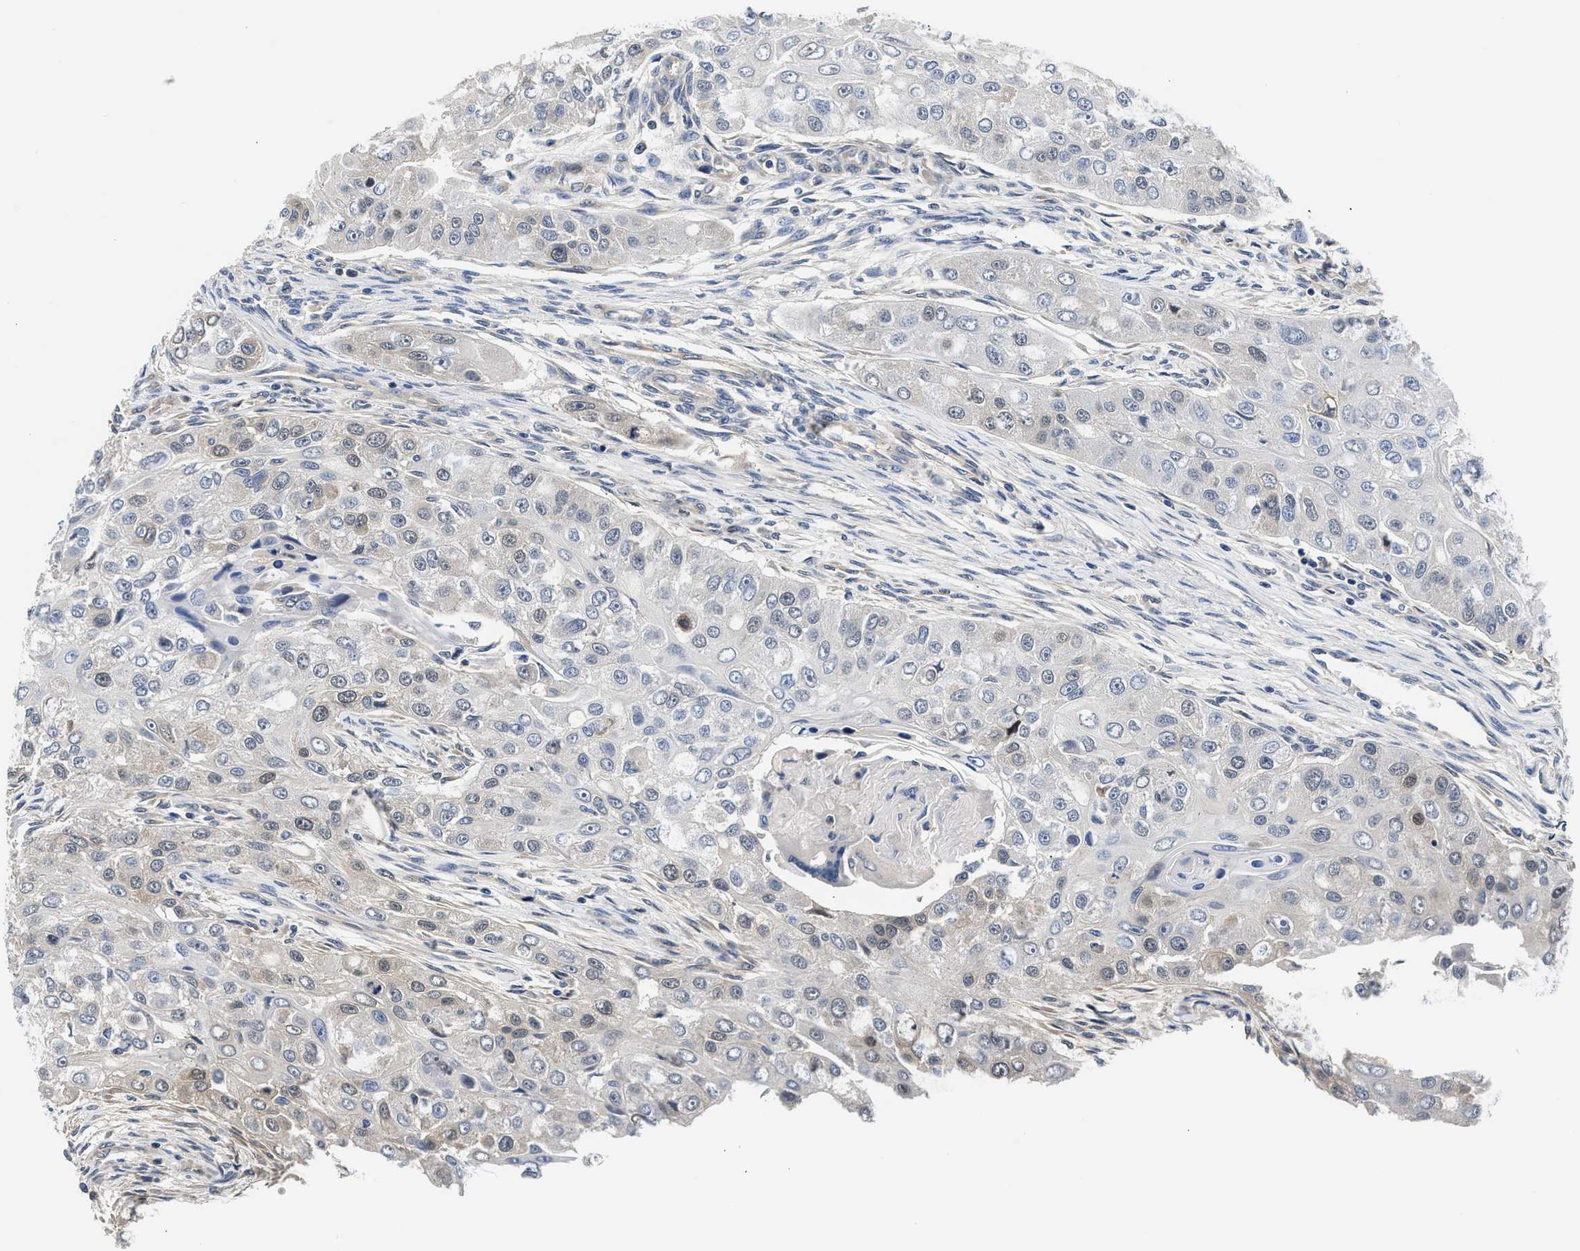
{"staining": {"intensity": "negative", "quantity": "none", "location": "none"}, "tissue": "head and neck cancer", "cell_type": "Tumor cells", "image_type": "cancer", "snomed": [{"axis": "morphology", "description": "Normal tissue, NOS"}, {"axis": "morphology", "description": "Squamous cell carcinoma, NOS"}, {"axis": "topography", "description": "Skeletal muscle"}, {"axis": "topography", "description": "Head-Neck"}], "caption": "Photomicrograph shows no significant protein staining in tumor cells of head and neck cancer (squamous cell carcinoma).", "gene": "XPO5", "patient": {"sex": "male", "age": 51}}